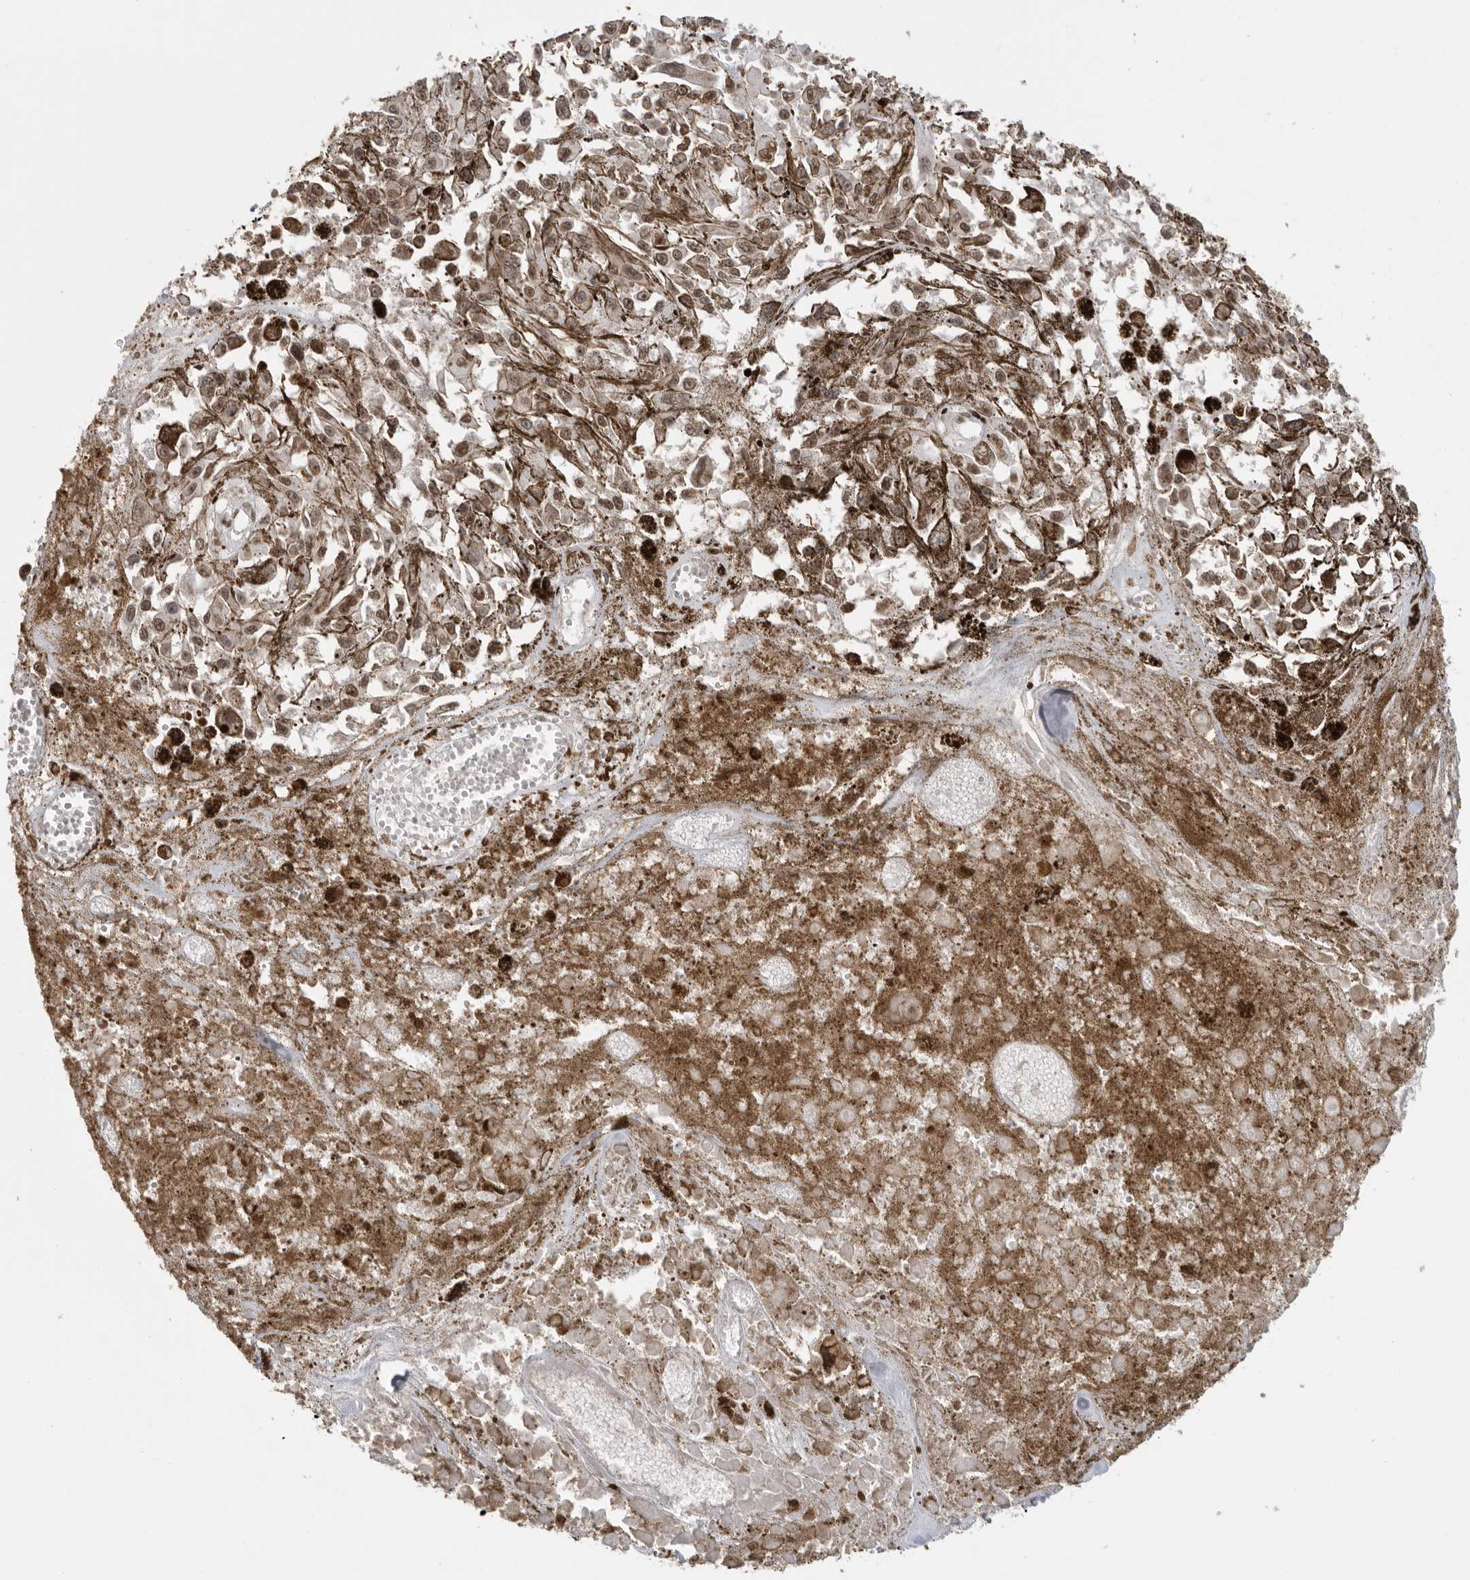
{"staining": {"intensity": "moderate", "quantity": ">75%", "location": "cytoplasmic/membranous,nuclear"}, "tissue": "melanoma", "cell_type": "Tumor cells", "image_type": "cancer", "snomed": [{"axis": "morphology", "description": "Malignant melanoma, Metastatic site"}, {"axis": "topography", "description": "Lymph node"}], "caption": "Tumor cells show moderate cytoplasmic/membranous and nuclear positivity in approximately >75% of cells in melanoma. (DAB (3,3'-diaminobenzidine) IHC, brown staining for protein, blue staining for nuclei).", "gene": "RPA2", "patient": {"sex": "male", "age": 59}}